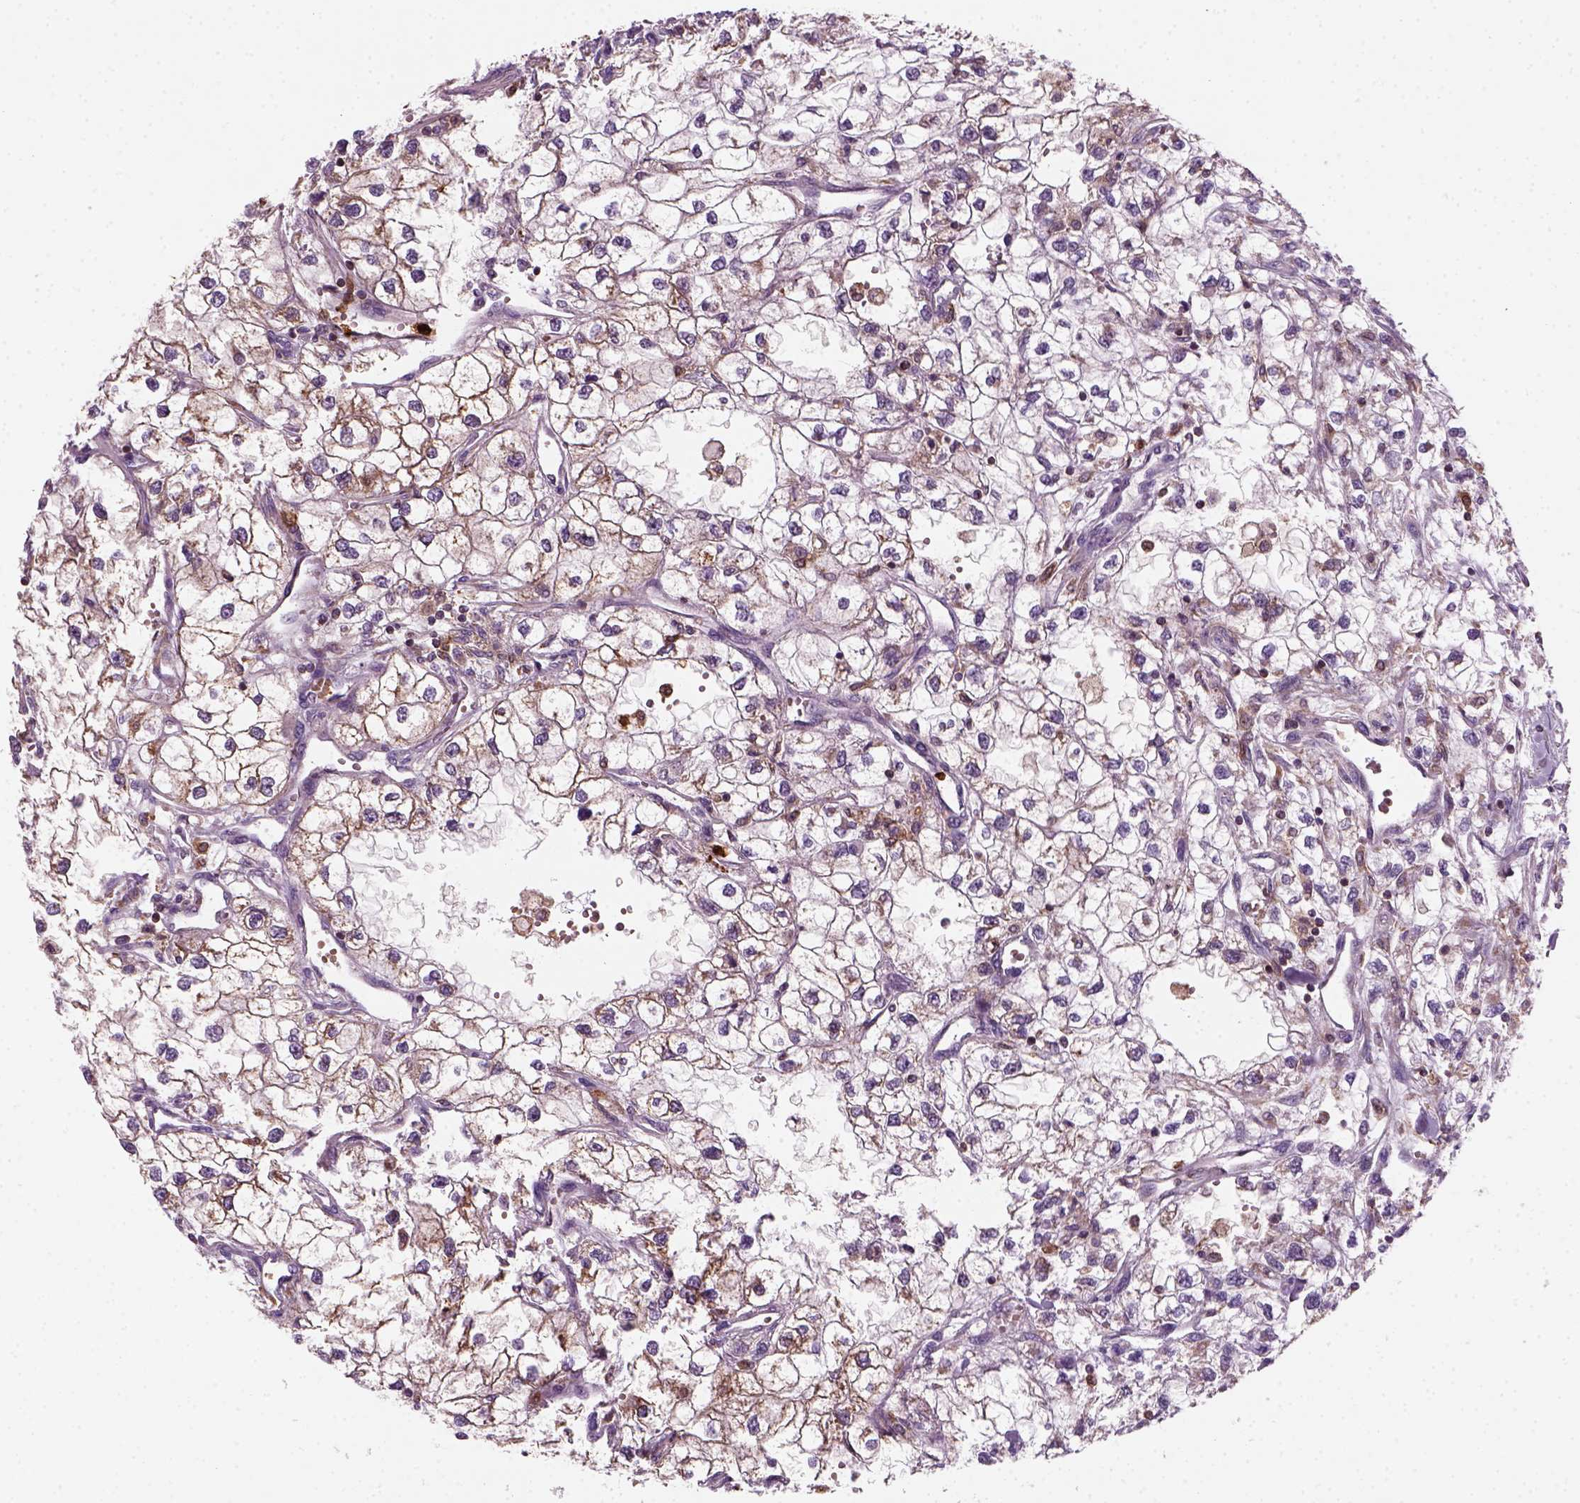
{"staining": {"intensity": "moderate", "quantity": "<25%", "location": "cytoplasmic/membranous"}, "tissue": "renal cancer", "cell_type": "Tumor cells", "image_type": "cancer", "snomed": [{"axis": "morphology", "description": "Adenocarcinoma, NOS"}, {"axis": "topography", "description": "Kidney"}], "caption": "IHC staining of renal cancer, which shows low levels of moderate cytoplasmic/membranous expression in approximately <25% of tumor cells indicating moderate cytoplasmic/membranous protein staining. The staining was performed using DAB (brown) for protein detection and nuclei were counterstained in hematoxylin (blue).", "gene": "NUDT16L1", "patient": {"sex": "male", "age": 59}}